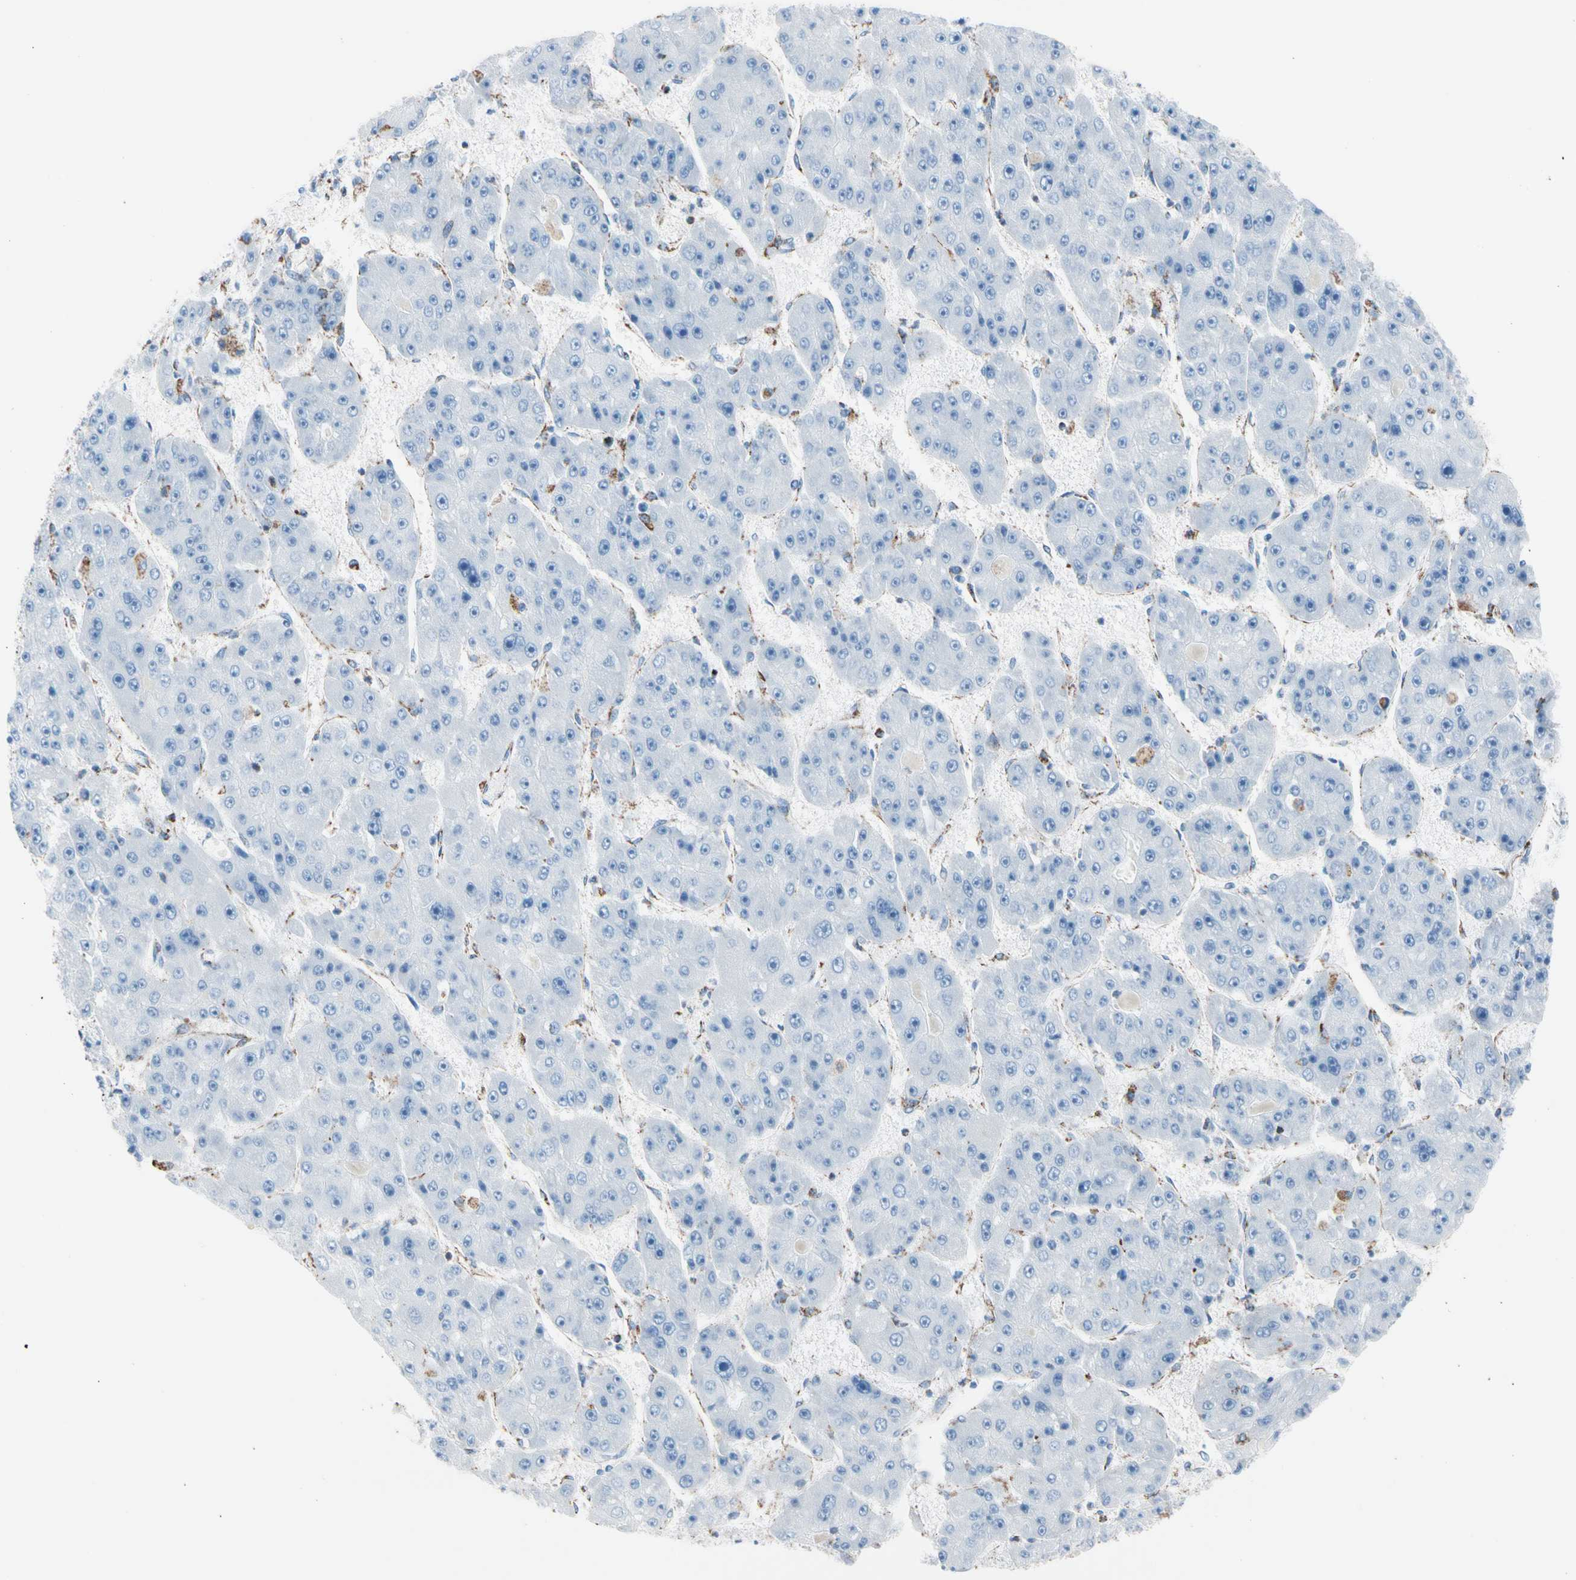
{"staining": {"intensity": "negative", "quantity": "none", "location": "none"}, "tissue": "liver cancer", "cell_type": "Tumor cells", "image_type": "cancer", "snomed": [{"axis": "morphology", "description": "Carcinoma, Hepatocellular, NOS"}, {"axis": "topography", "description": "Liver"}], "caption": "Tumor cells are negative for protein expression in human liver hepatocellular carcinoma. (DAB (3,3'-diaminobenzidine) immunohistochemistry visualized using brightfield microscopy, high magnification).", "gene": "HK1", "patient": {"sex": "female", "age": 61}}